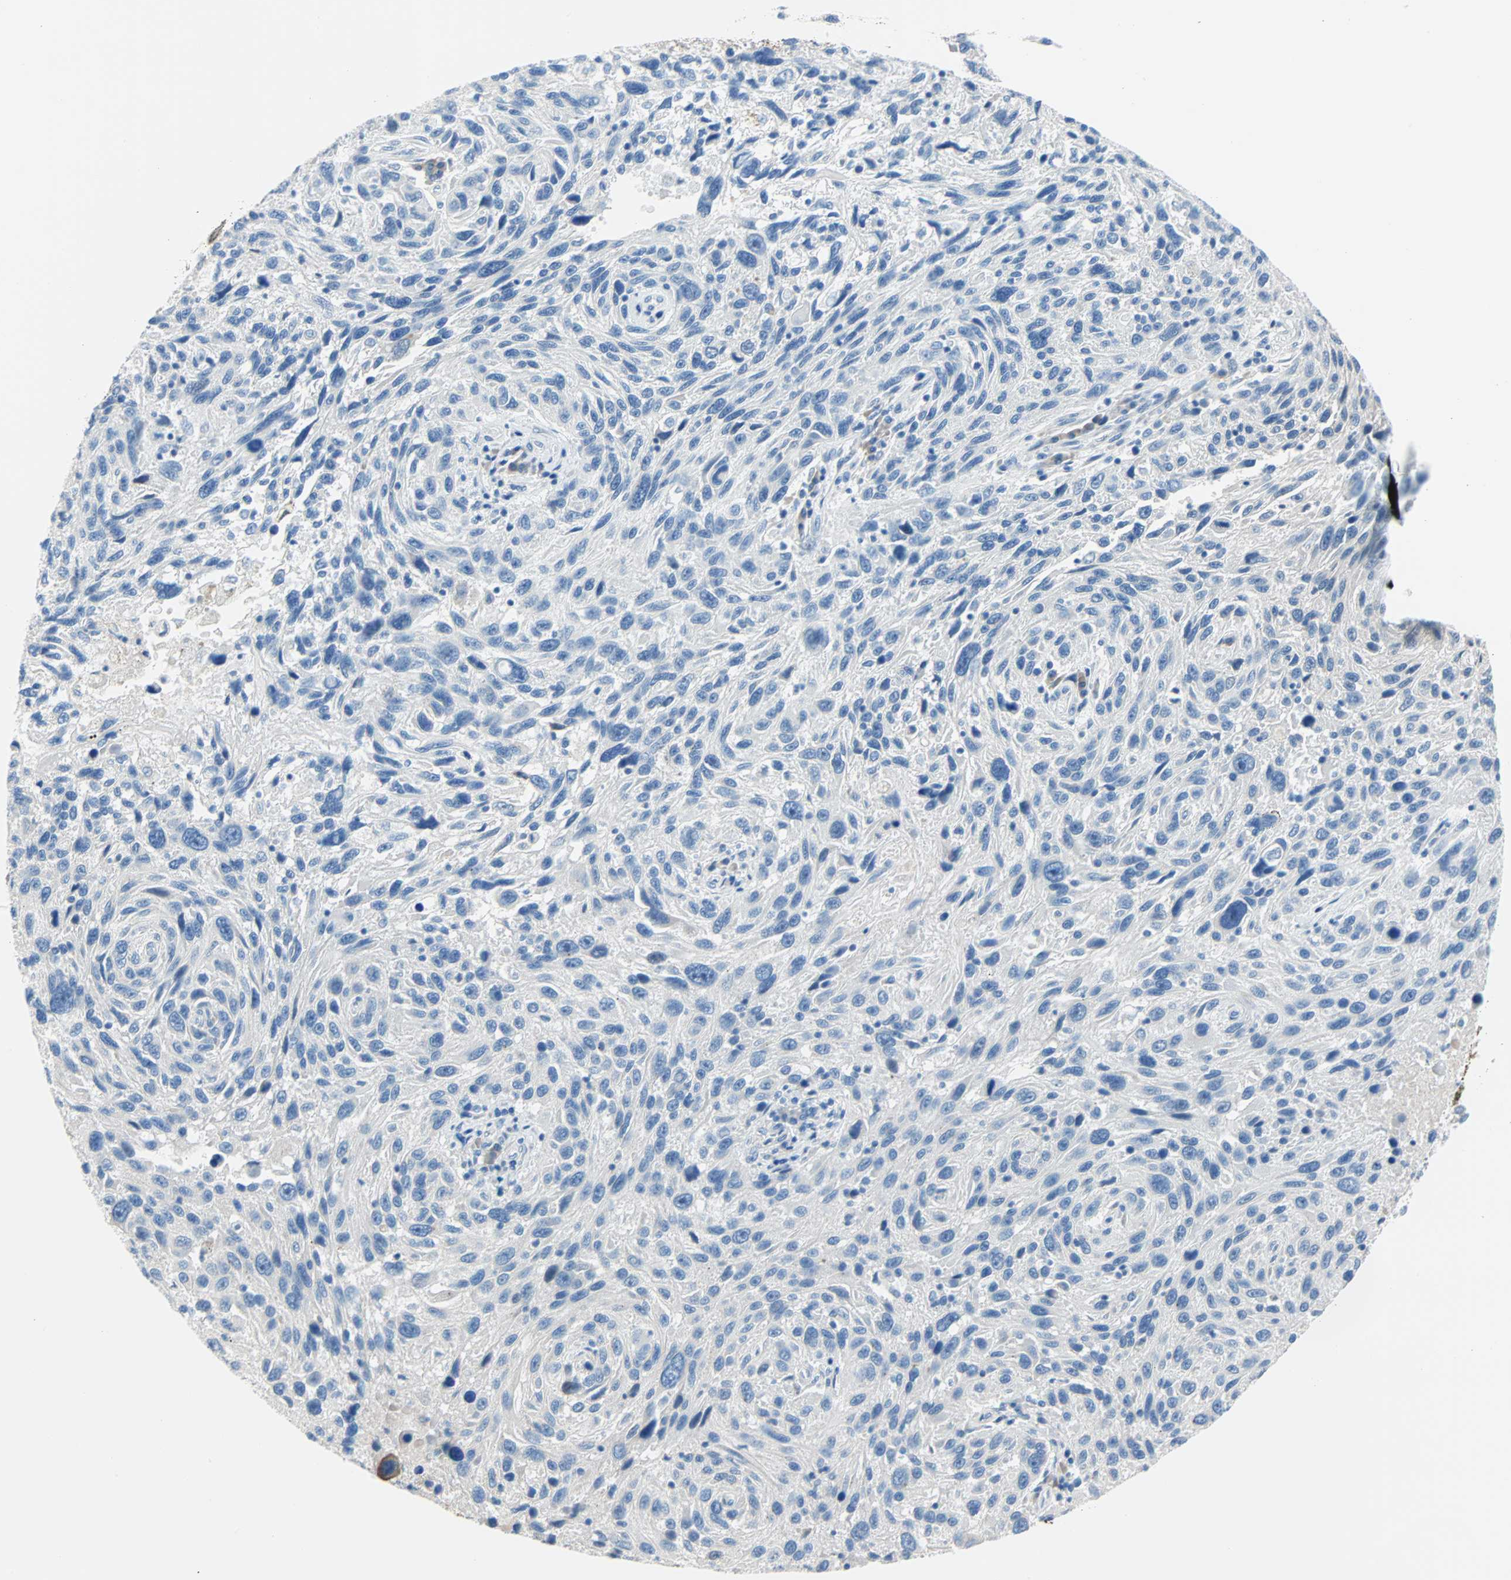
{"staining": {"intensity": "negative", "quantity": "none", "location": "none"}, "tissue": "melanoma", "cell_type": "Tumor cells", "image_type": "cancer", "snomed": [{"axis": "morphology", "description": "Malignant melanoma, NOS"}, {"axis": "topography", "description": "Skin"}], "caption": "The IHC histopathology image has no significant expression in tumor cells of melanoma tissue. (Brightfield microscopy of DAB immunohistochemistry at high magnification).", "gene": "PDPN", "patient": {"sex": "male", "age": 53}}